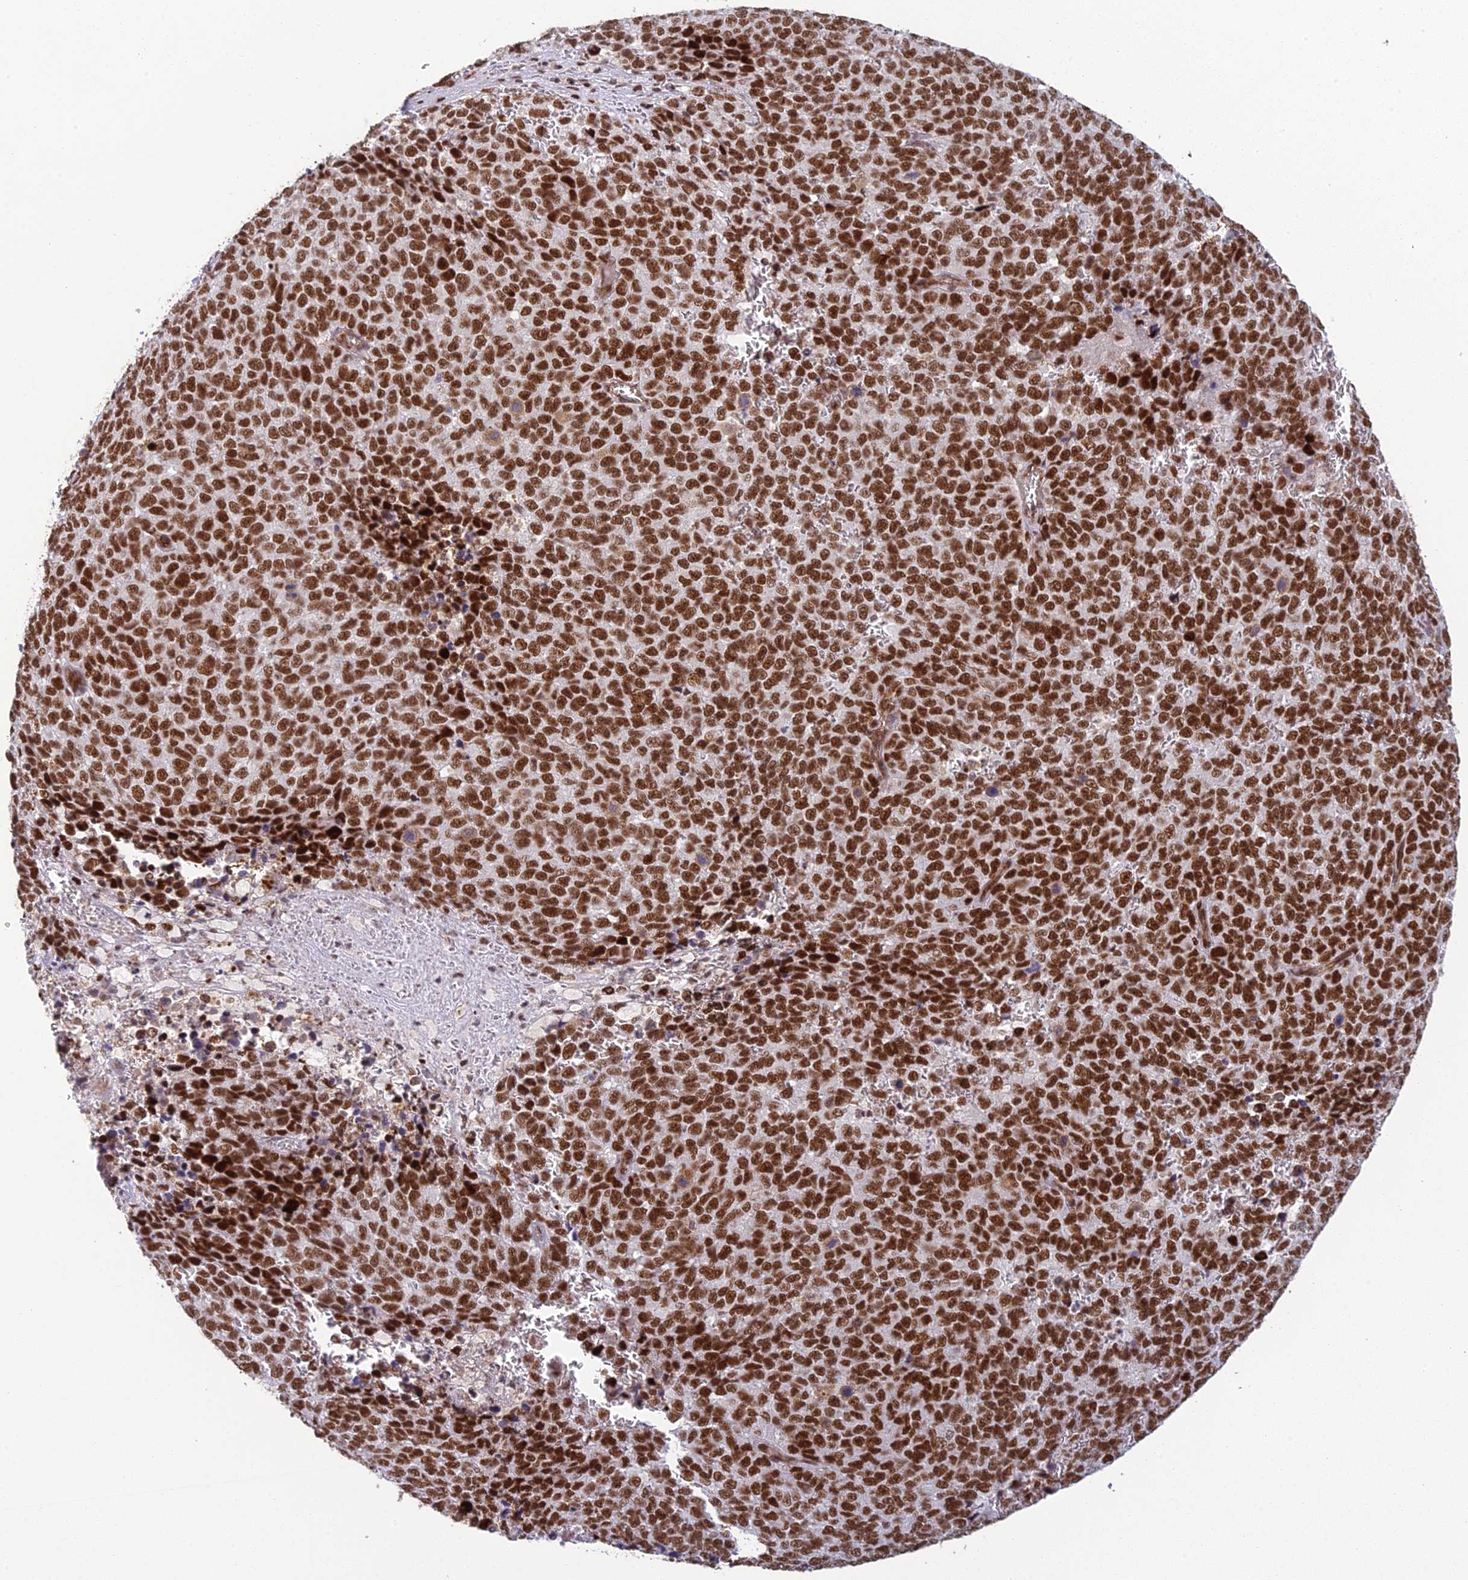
{"staining": {"intensity": "strong", "quantity": ">75%", "location": "nuclear"}, "tissue": "melanoma", "cell_type": "Tumor cells", "image_type": "cancer", "snomed": [{"axis": "morphology", "description": "Malignant melanoma, NOS"}, {"axis": "topography", "description": "Nose, NOS"}], "caption": "Protein staining of malignant melanoma tissue exhibits strong nuclear staining in approximately >75% of tumor cells. (IHC, brightfield microscopy, high magnification).", "gene": "RANBP3", "patient": {"sex": "female", "age": 48}}